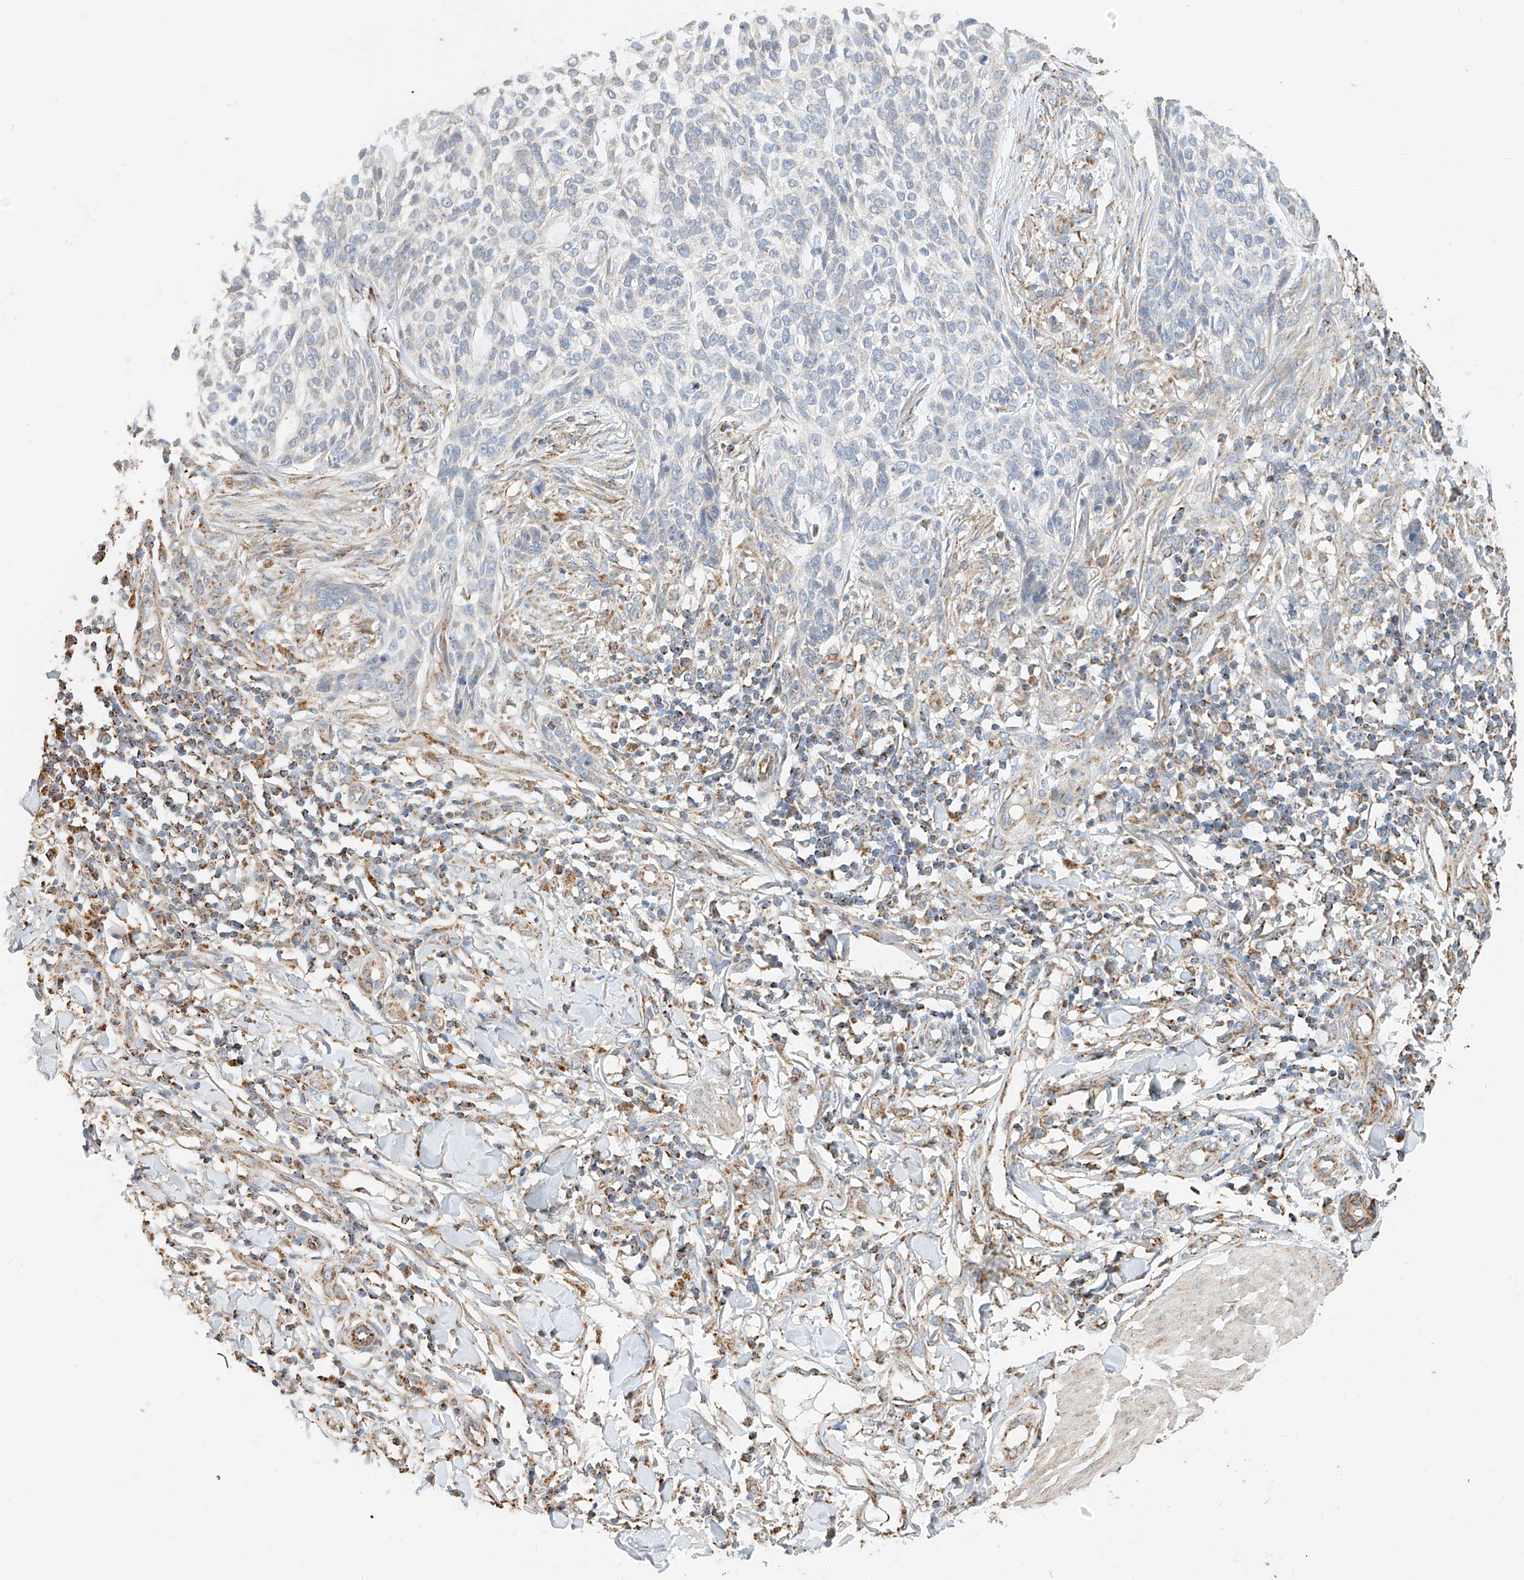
{"staining": {"intensity": "negative", "quantity": "none", "location": "none"}, "tissue": "skin cancer", "cell_type": "Tumor cells", "image_type": "cancer", "snomed": [{"axis": "morphology", "description": "Basal cell carcinoma"}, {"axis": "topography", "description": "Skin"}], "caption": "The photomicrograph reveals no staining of tumor cells in skin cancer (basal cell carcinoma).", "gene": "YIPF7", "patient": {"sex": "female", "age": 64}}